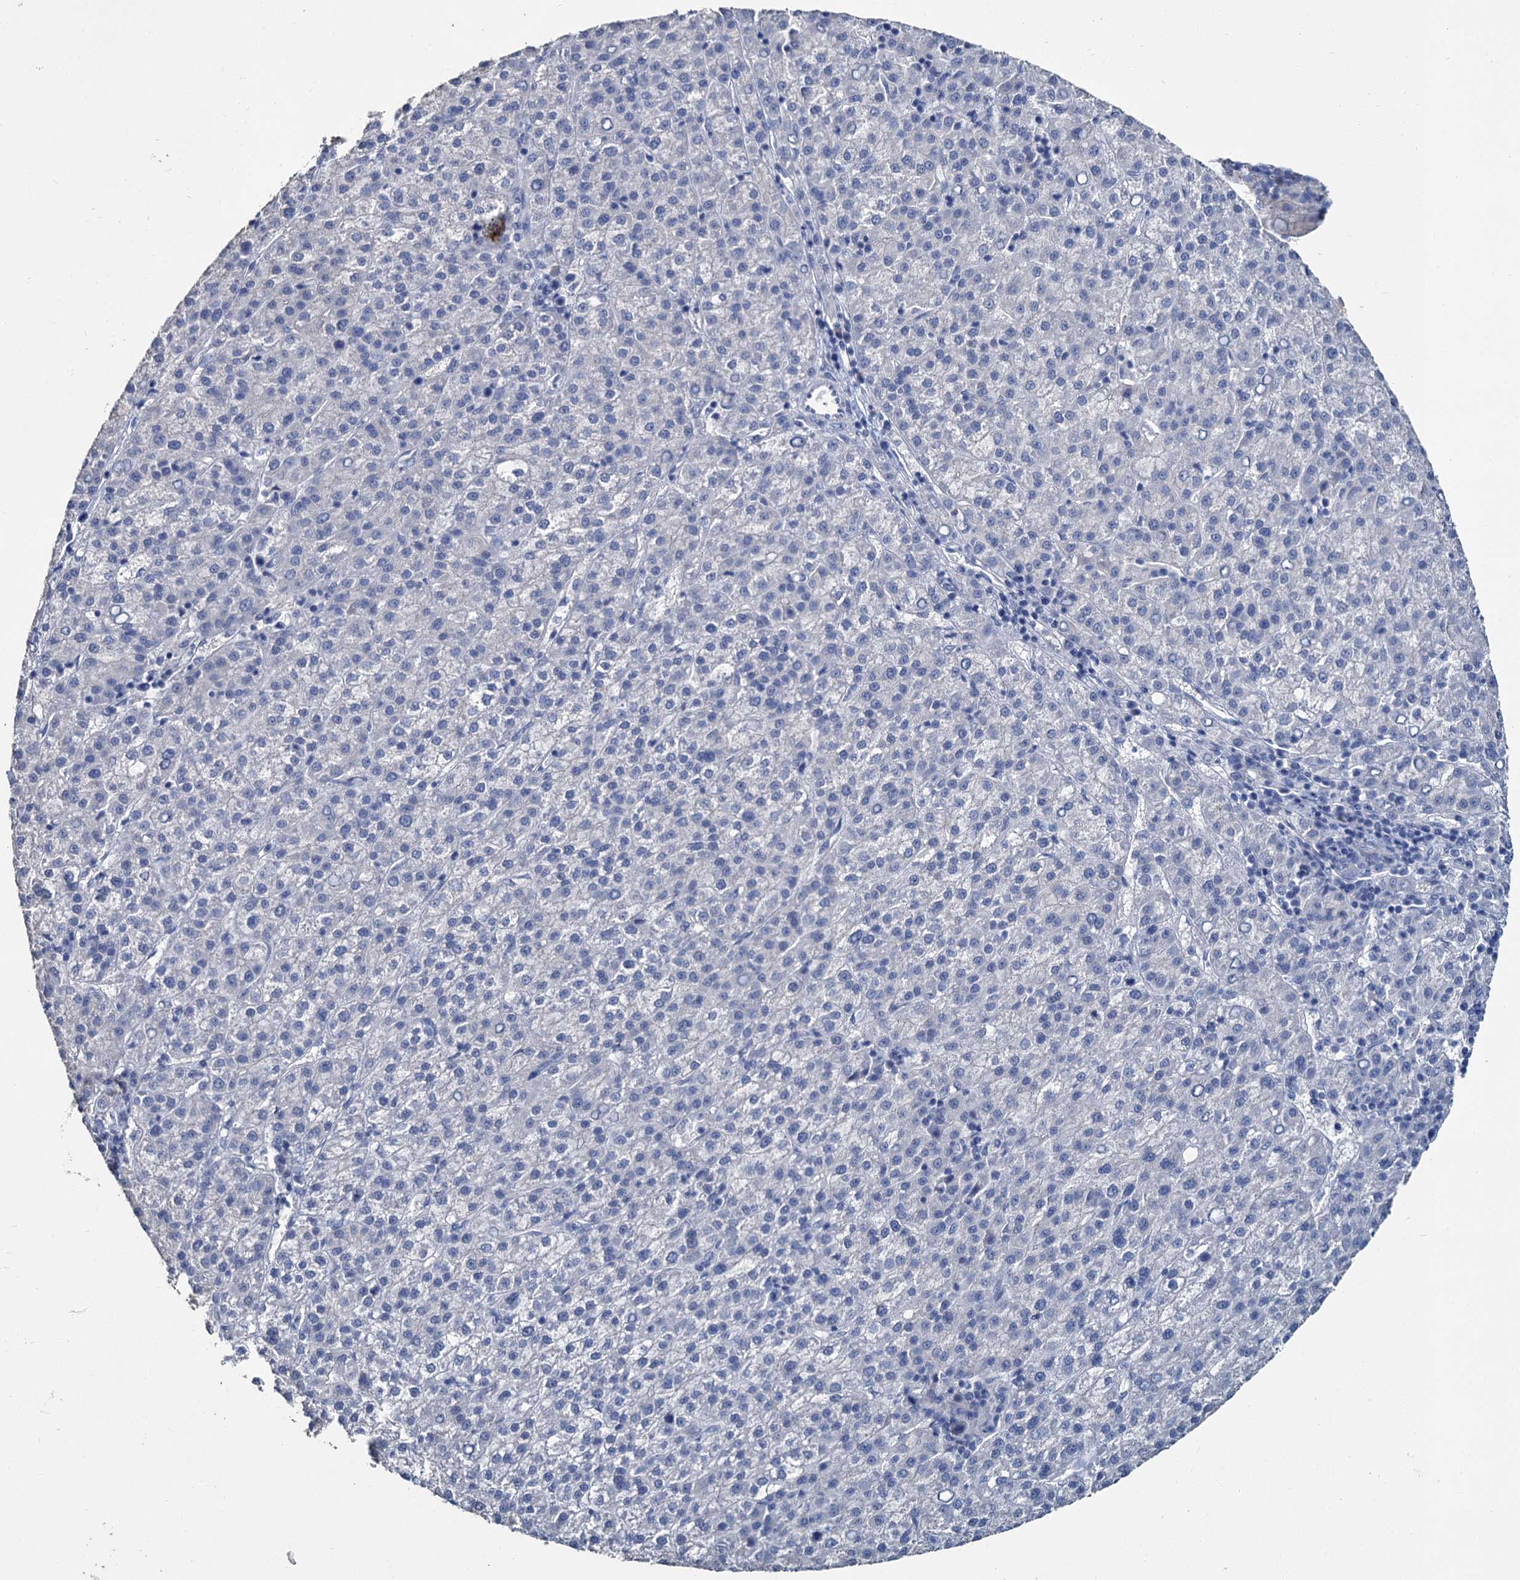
{"staining": {"intensity": "negative", "quantity": "none", "location": "none"}, "tissue": "liver cancer", "cell_type": "Tumor cells", "image_type": "cancer", "snomed": [{"axis": "morphology", "description": "Carcinoma, Hepatocellular, NOS"}, {"axis": "topography", "description": "Liver"}], "caption": "The immunohistochemistry micrograph has no significant staining in tumor cells of liver cancer tissue.", "gene": "SNCB", "patient": {"sex": "female", "age": 58}}